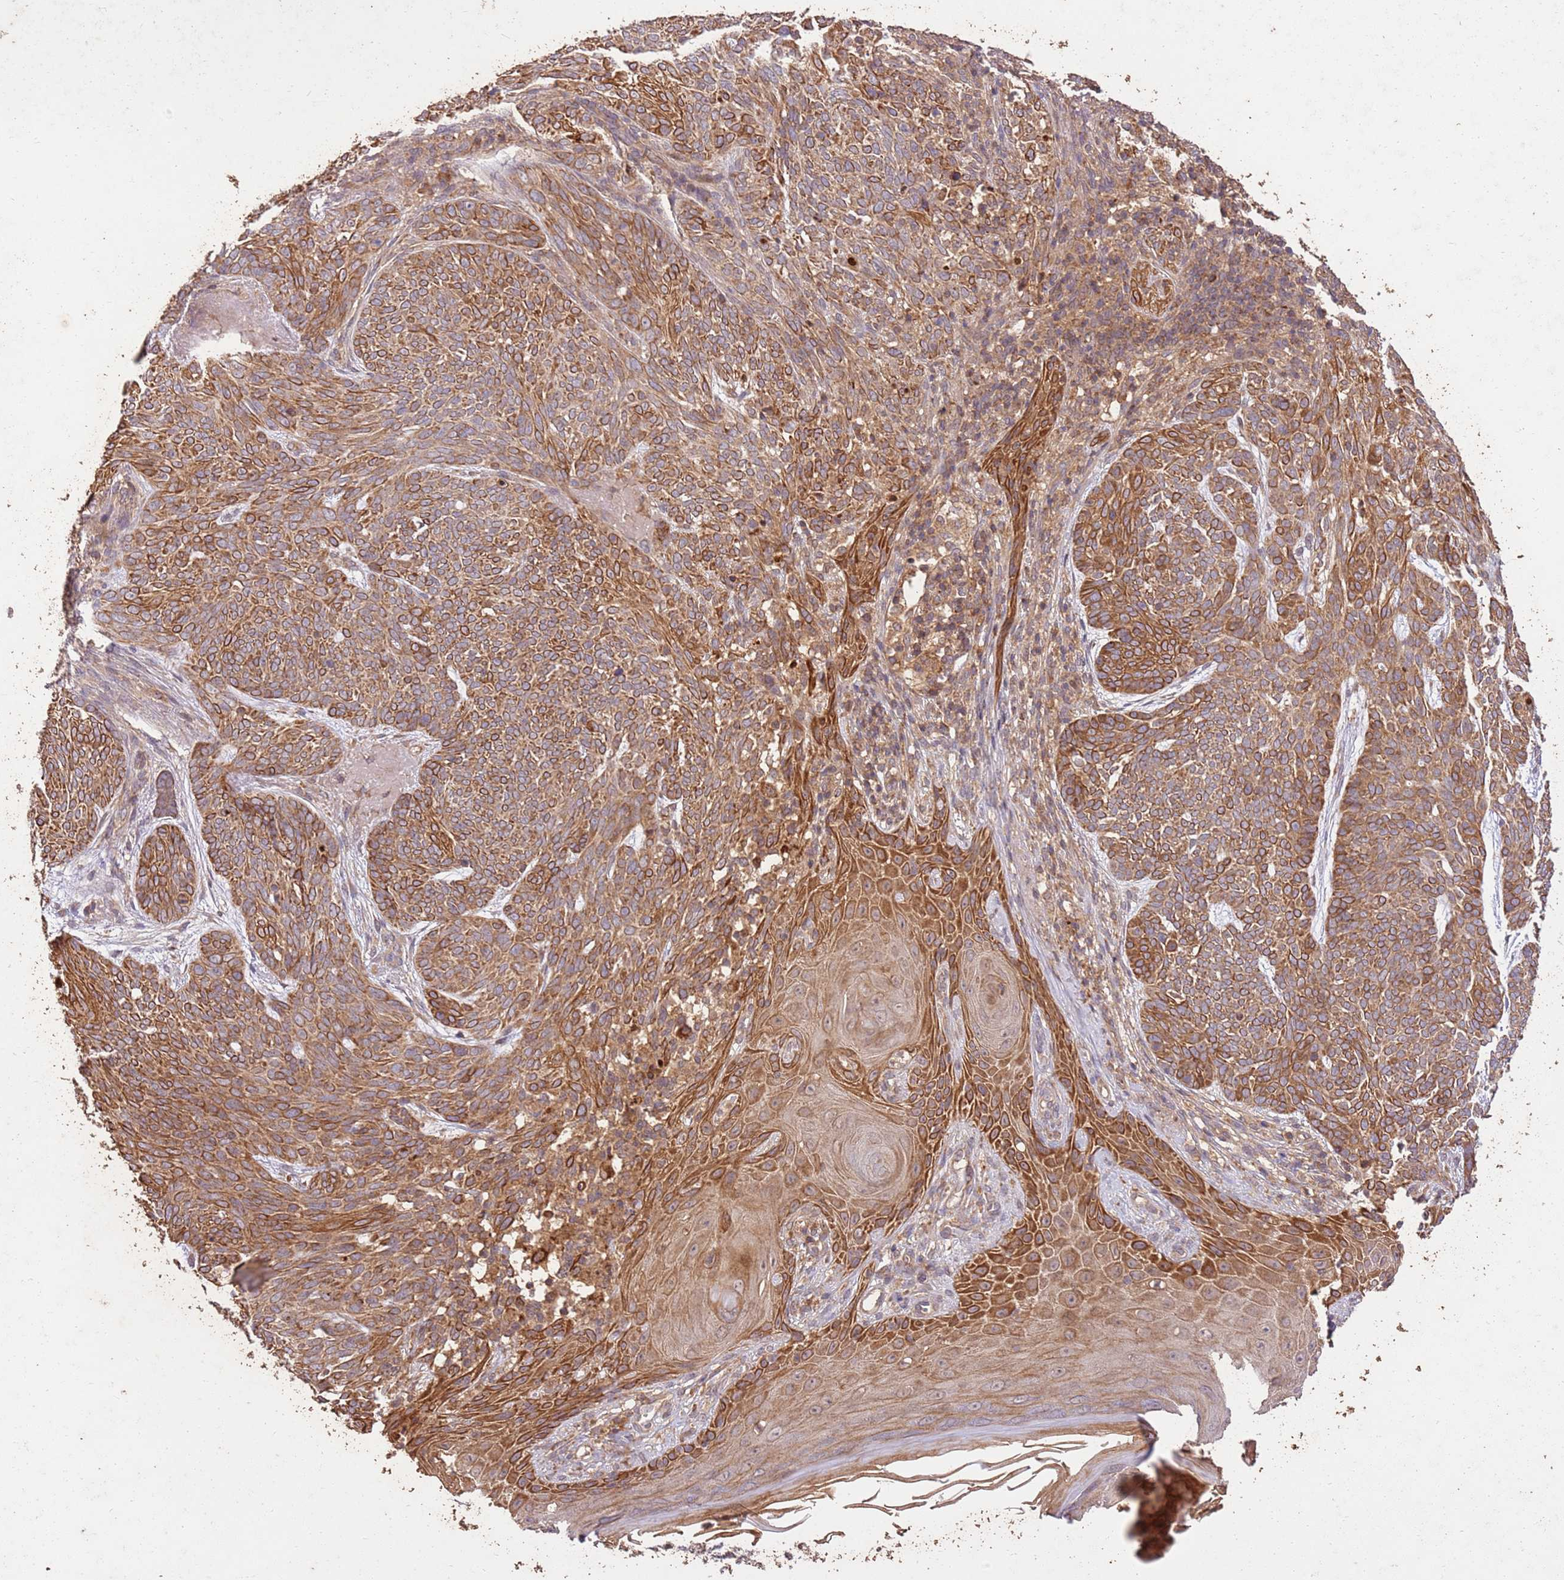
{"staining": {"intensity": "moderate", "quantity": ">75%", "location": "cytoplasmic/membranous"}, "tissue": "skin cancer", "cell_type": "Tumor cells", "image_type": "cancer", "snomed": [{"axis": "morphology", "description": "Basal cell carcinoma"}, {"axis": "topography", "description": "Skin"}], "caption": "Moderate cytoplasmic/membranous staining is appreciated in approximately >75% of tumor cells in skin cancer.", "gene": "LRRC28", "patient": {"sex": "female", "age": 86}}